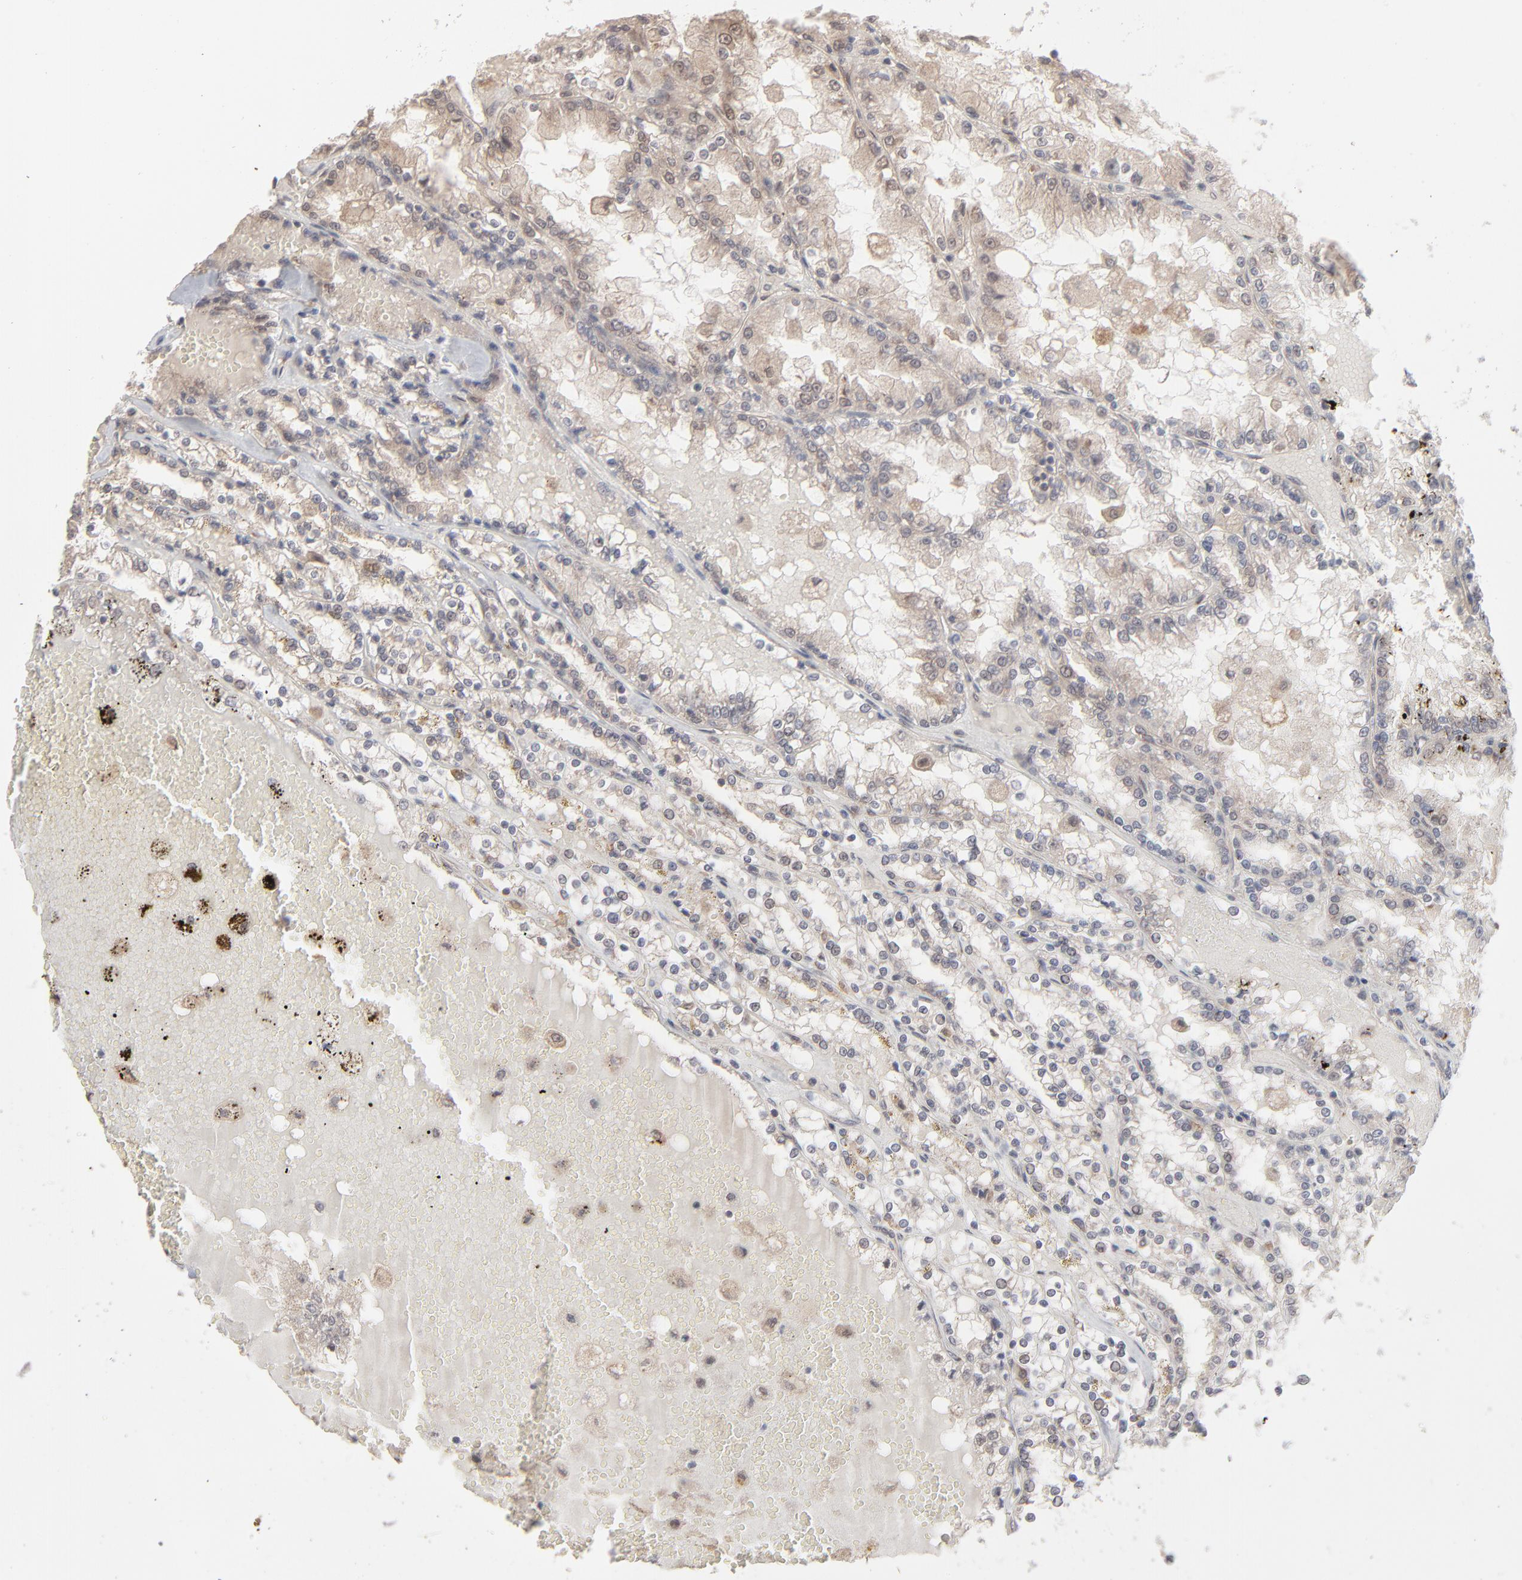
{"staining": {"intensity": "weak", "quantity": ">75%", "location": "cytoplasmic/membranous"}, "tissue": "renal cancer", "cell_type": "Tumor cells", "image_type": "cancer", "snomed": [{"axis": "morphology", "description": "Adenocarcinoma, NOS"}, {"axis": "topography", "description": "Kidney"}], "caption": "Renal adenocarcinoma stained with a protein marker demonstrates weak staining in tumor cells.", "gene": "SCFD1", "patient": {"sex": "female", "age": 56}}